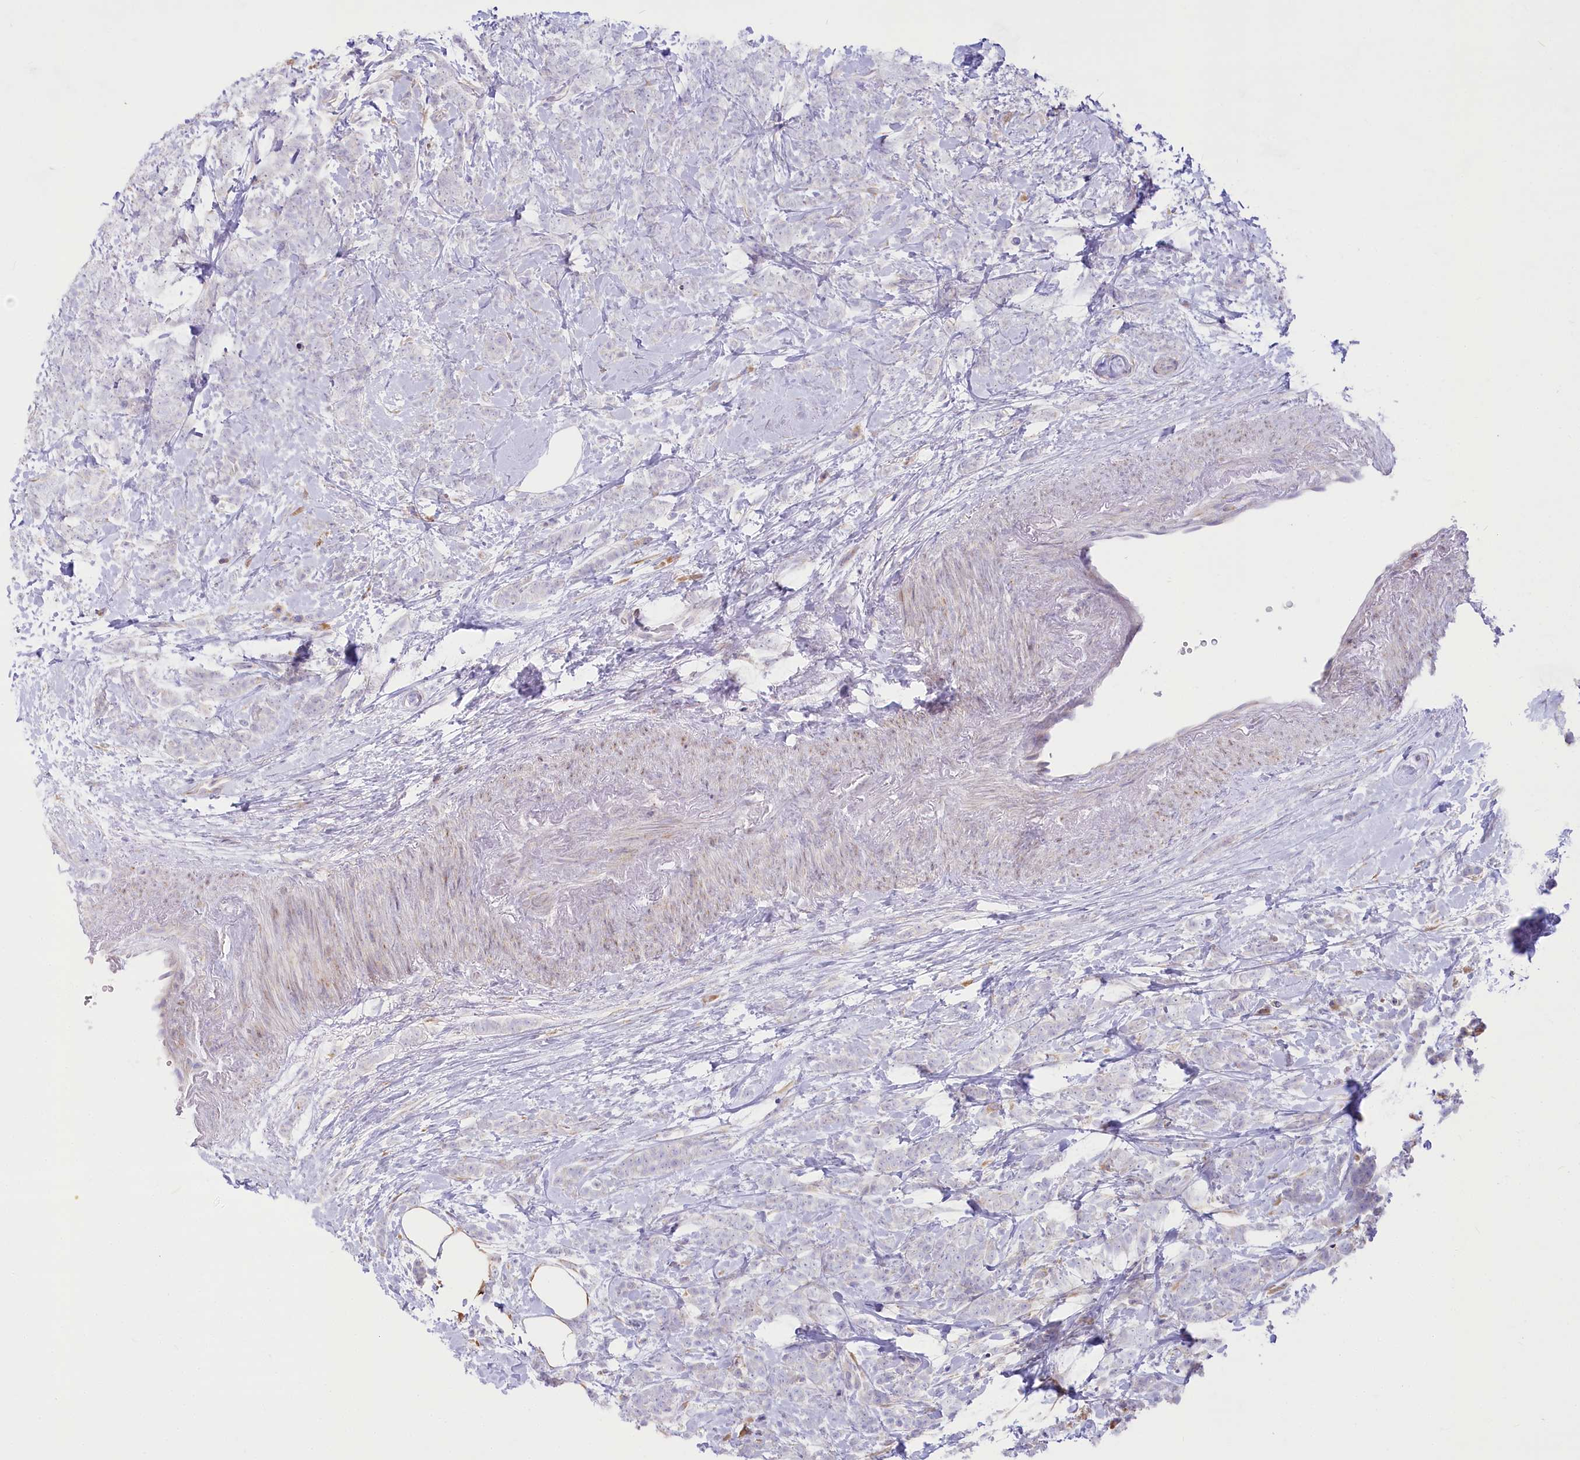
{"staining": {"intensity": "negative", "quantity": "none", "location": "none"}, "tissue": "breast cancer", "cell_type": "Tumor cells", "image_type": "cancer", "snomed": [{"axis": "morphology", "description": "Lobular carcinoma"}, {"axis": "topography", "description": "Breast"}], "caption": "Immunohistochemistry of breast cancer shows no positivity in tumor cells.", "gene": "STT3B", "patient": {"sex": "female", "age": 58}}